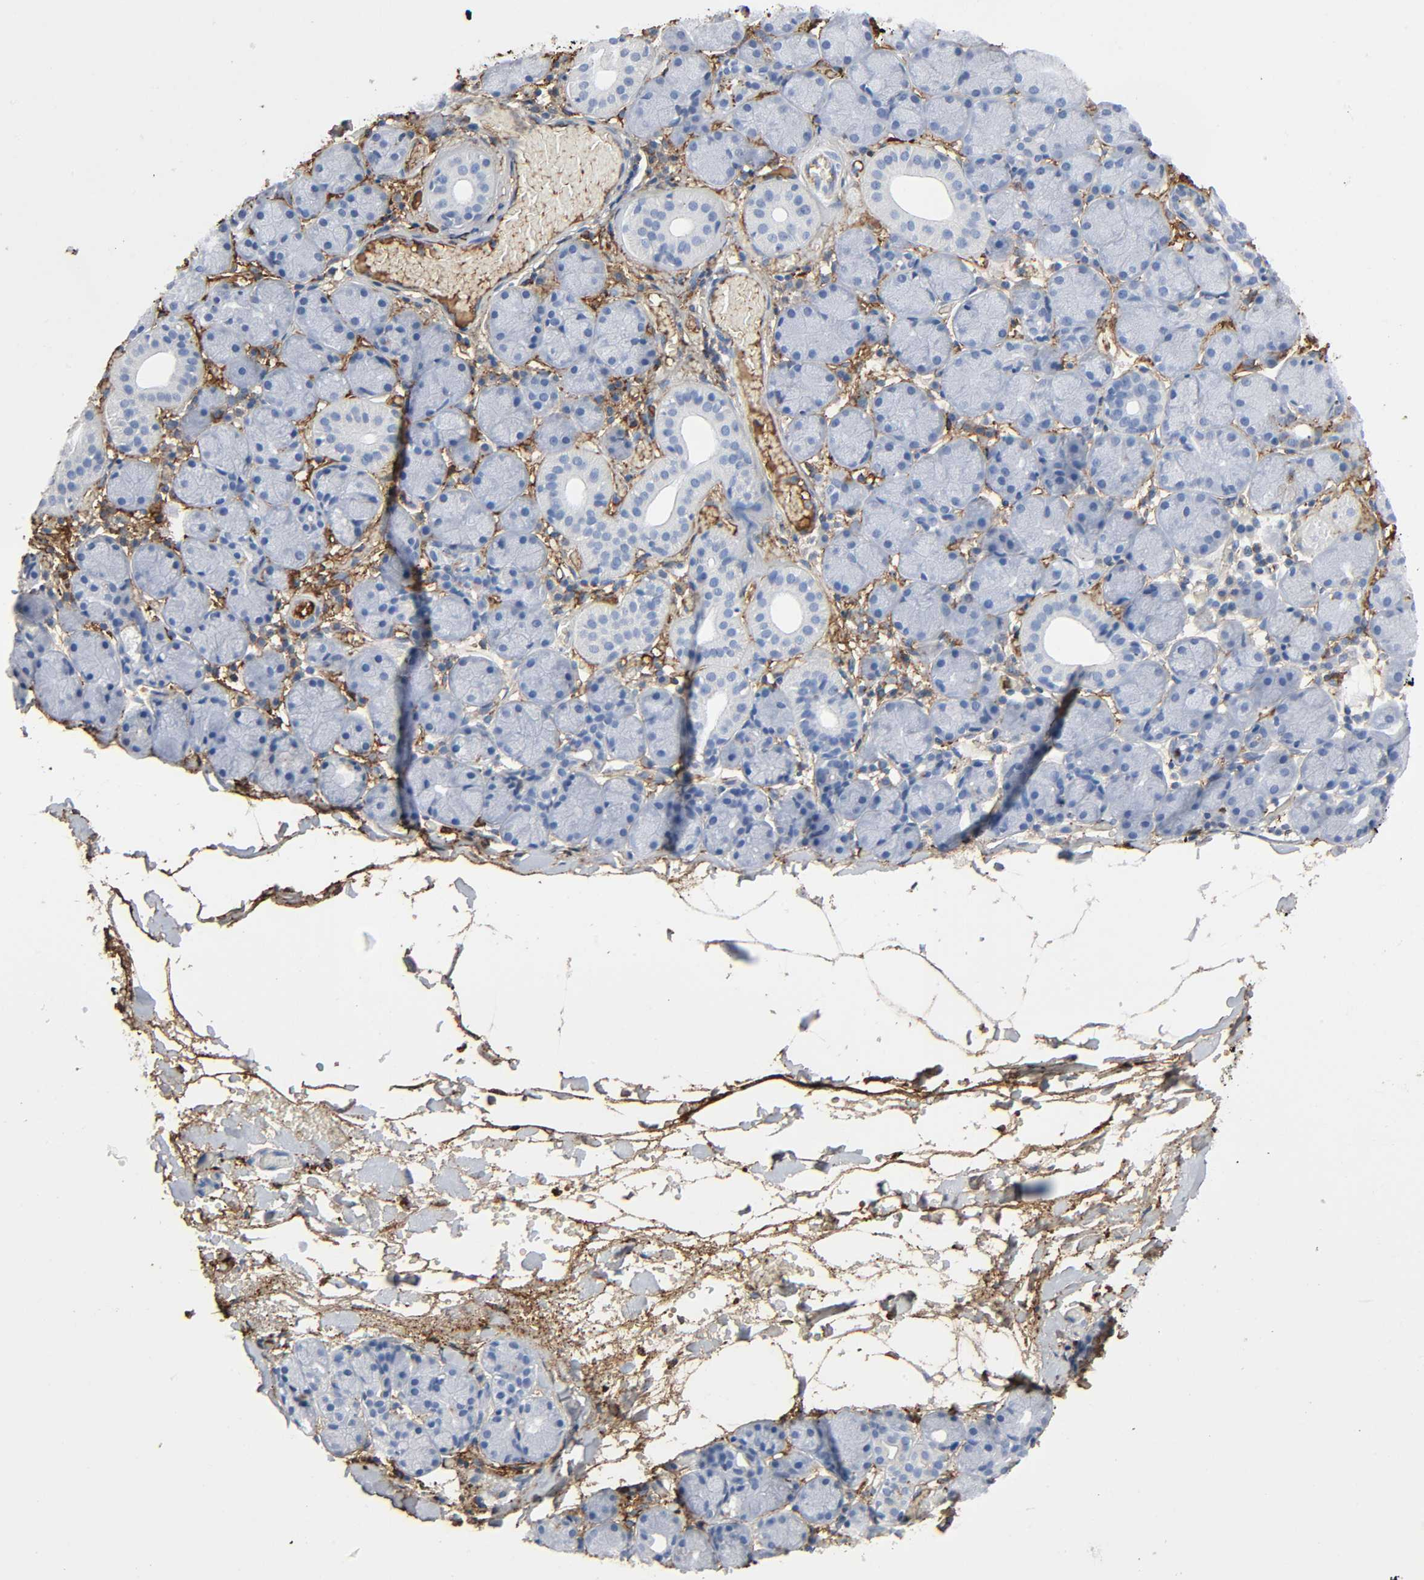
{"staining": {"intensity": "negative", "quantity": "none", "location": "none"}, "tissue": "salivary gland", "cell_type": "Glandular cells", "image_type": "normal", "snomed": [{"axis": "morphology", "description": "Normal tissue, NOS"}, {"axis": "topography", "description": "Salivary gland"}], "caption": "High magnification brightfield microscopy of normal salivary gland stained with DAB (3,3'-diaminobenzidine) (brown) and counterstained with hematoxylin (blue): glandular cells show no significant expression.", "gene": "C3", "patient": {"sex": "female", "age": 24}}